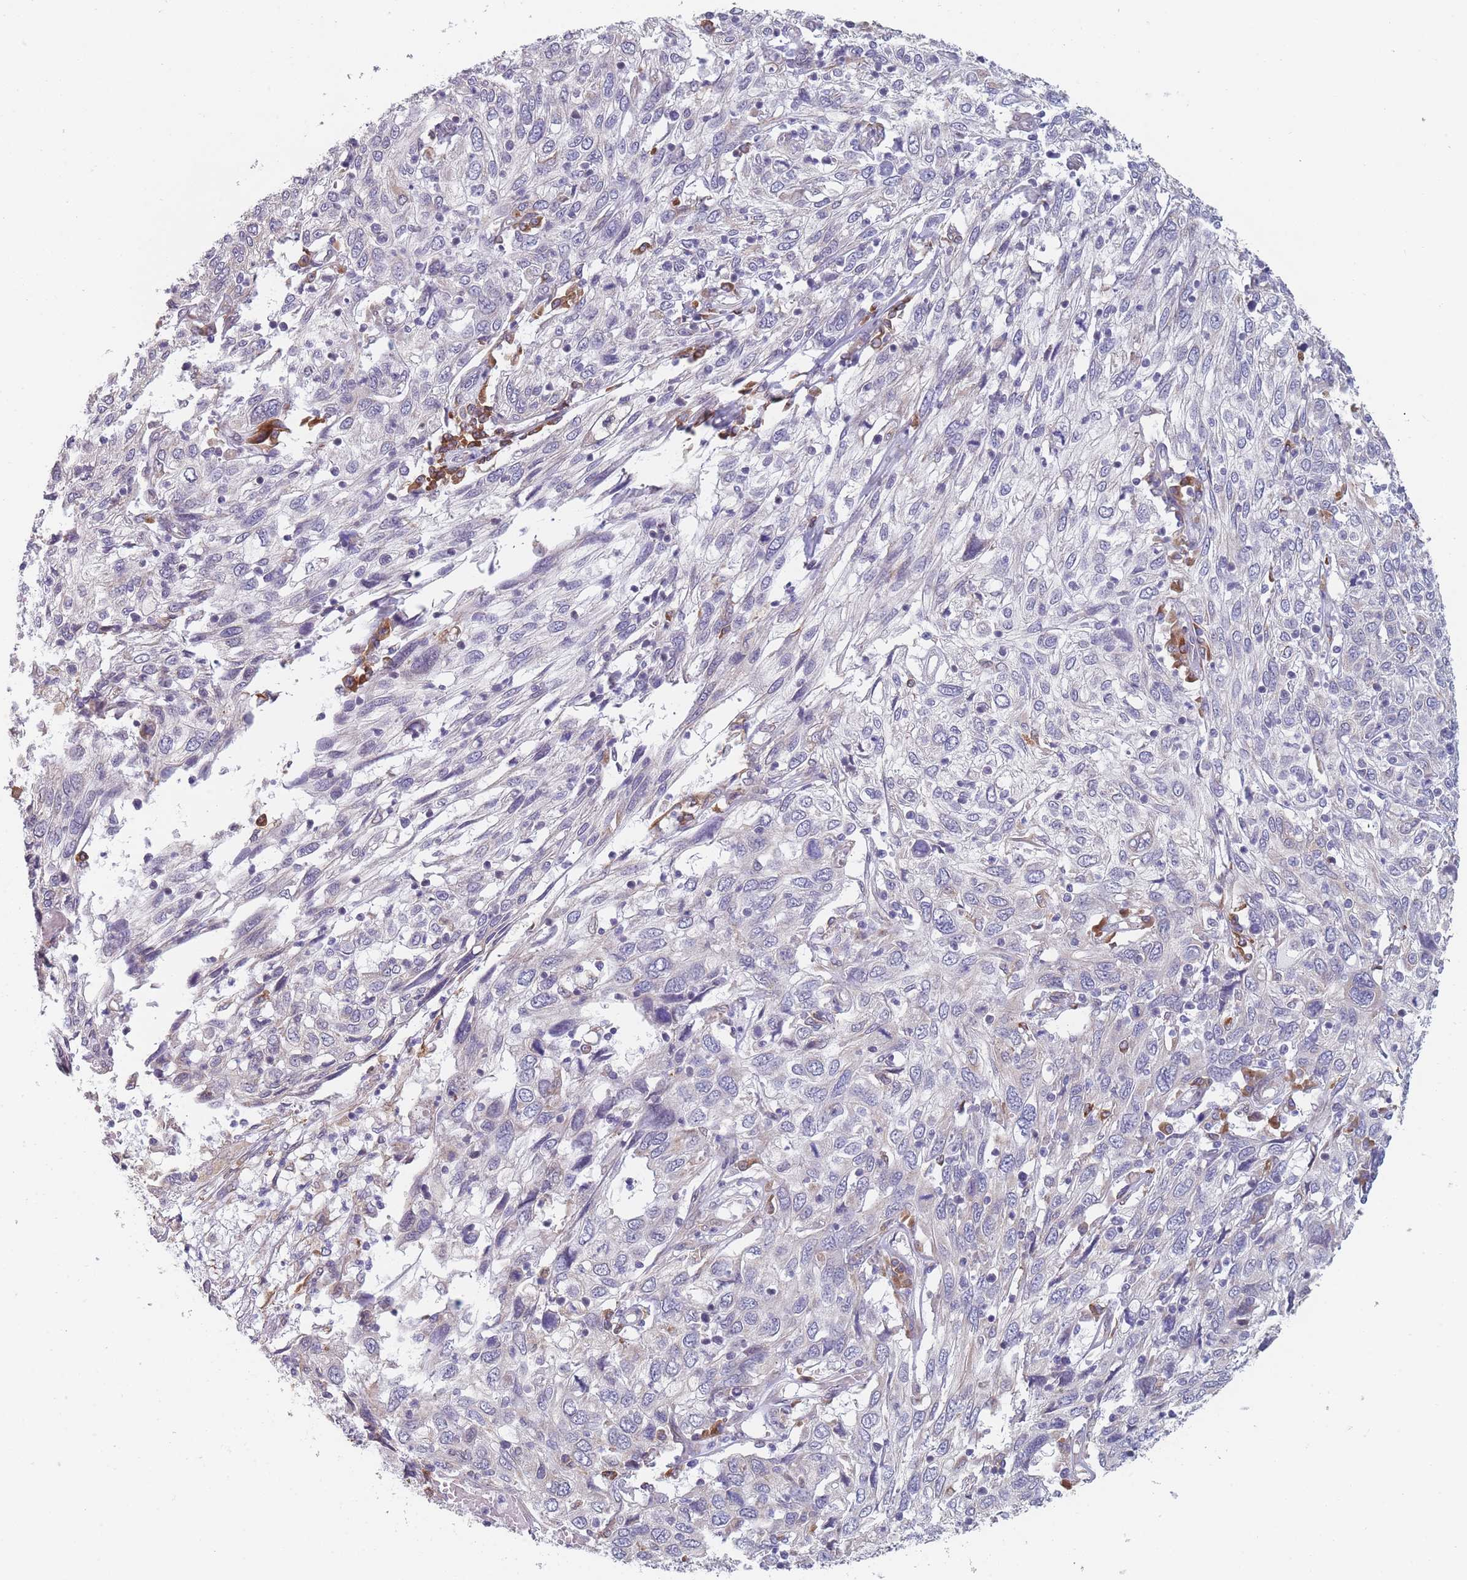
{"staining": {"intensity": "negative", "quantity": "none", "location": "none"}, "tissue": "cervical cancer", "cell_type": "Tumor cells", "image_type": "cancer", "snomed": [{"axis": "morphology", "description": "Squamous cell carcinoma, NOS"}, {"axis": "topography", "description": "Cervix"}], "caption": "IHC of human squamous cell carcinoma (cervical) demonstrates no positivity in tumor cells. The staining is performed using DAB (3,3'-diaminobenzidine) brown chromogen with nuclei counter-stained in using hematoxylin.", "gene": "TMED10", "patient": {"sex": "female", "age": 46}}